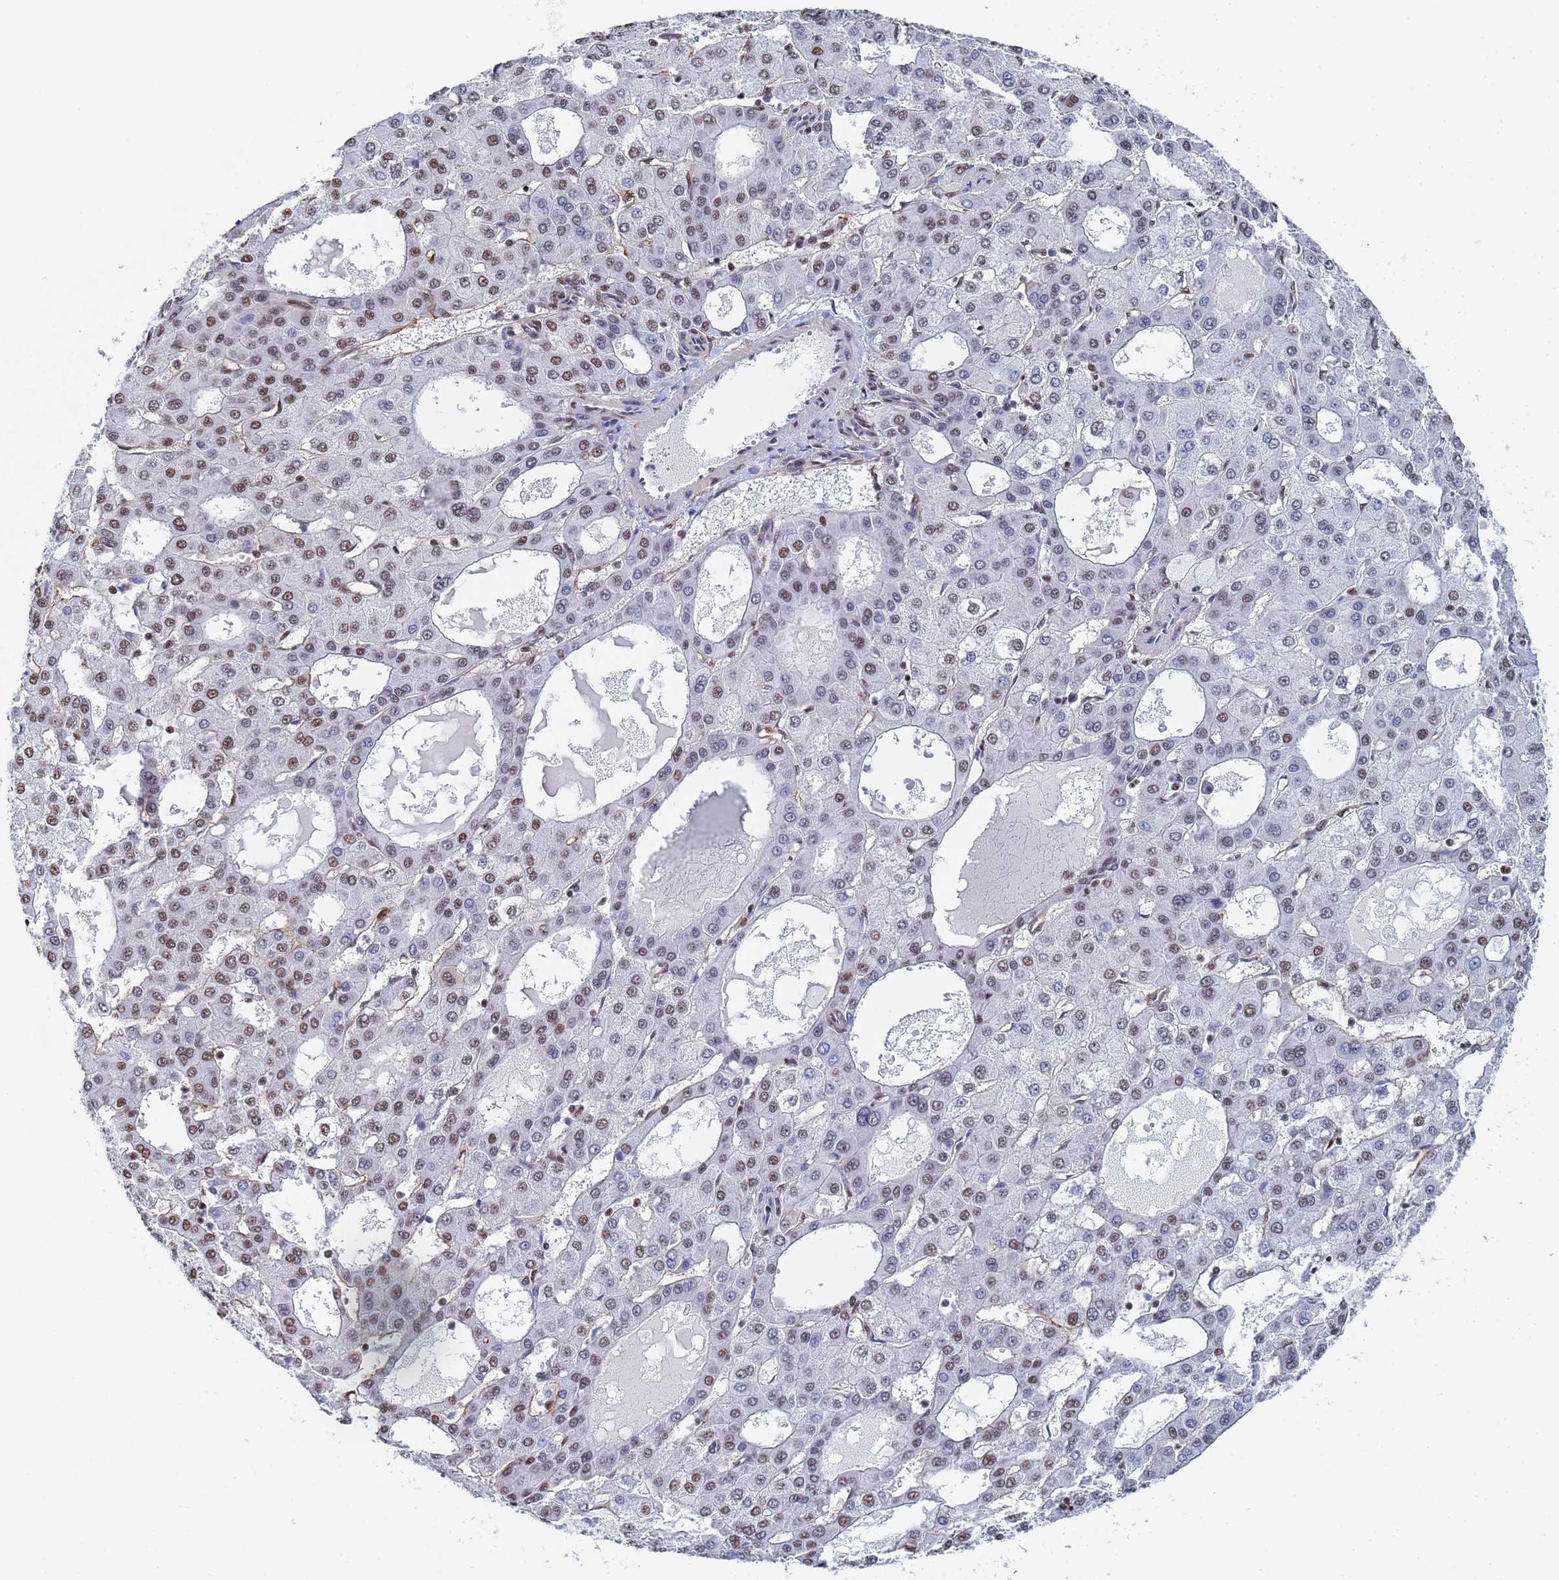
{"staining": {"intensity": "moderate", "quantity": "25%-75%", "location": "nuclear"}, "tissue": "liver cancer", "cell_type": "Tumor cells", "image_type": "cancer", "snomed": [{"axis": "morphology", "description": "Carcinoma, Hepatocellular, NOS"}, {"axis": "topography", "description": "Liver"}], "caption": "Moderate nuclear staining is identified in about 25%-75% of tumor cells in hepatocellular carcinoma (liver).", "gene": "PRRT4", "patient": {"sex": "male", "age": 47}}